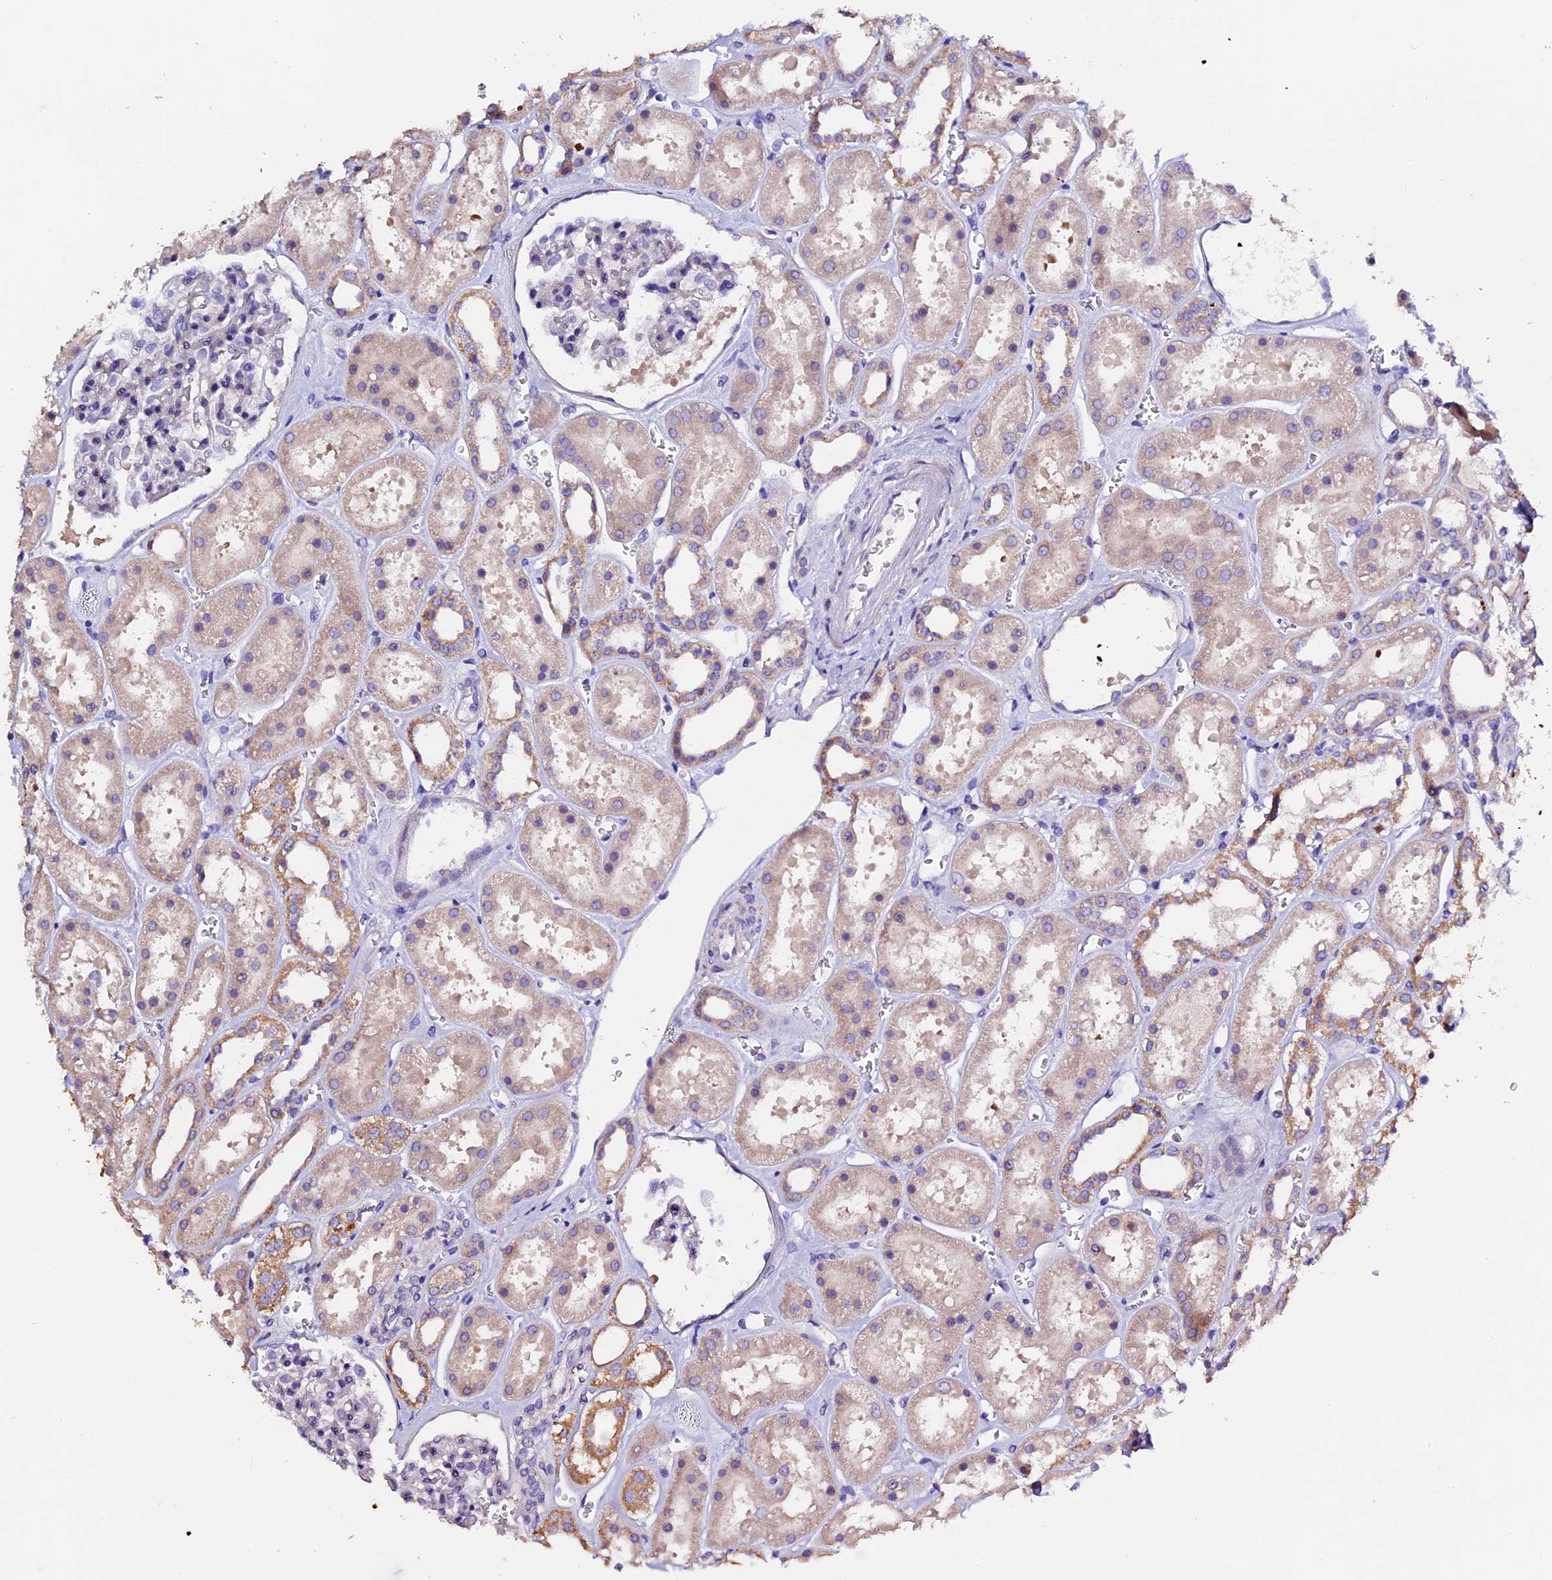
{"staining": {"intensity": "negative", "quantity": "none", "location": "none"}, "tissue": "kidney", "cell_type": "Cells in glomeruli", "image_type": "normal", "snomed": [{"axis": "morphology", "description": "Normal tissue, NOS"}, {"axis": "topography", "description": "Kidney"}], "caption": "This is an immunohistochemistry (IHC) photomicrograph of unremarkable kidney. There is no expression in cells in glomeruli.", "gene": "FBXW9", "patient": {"sex": "female", "age": 41}}